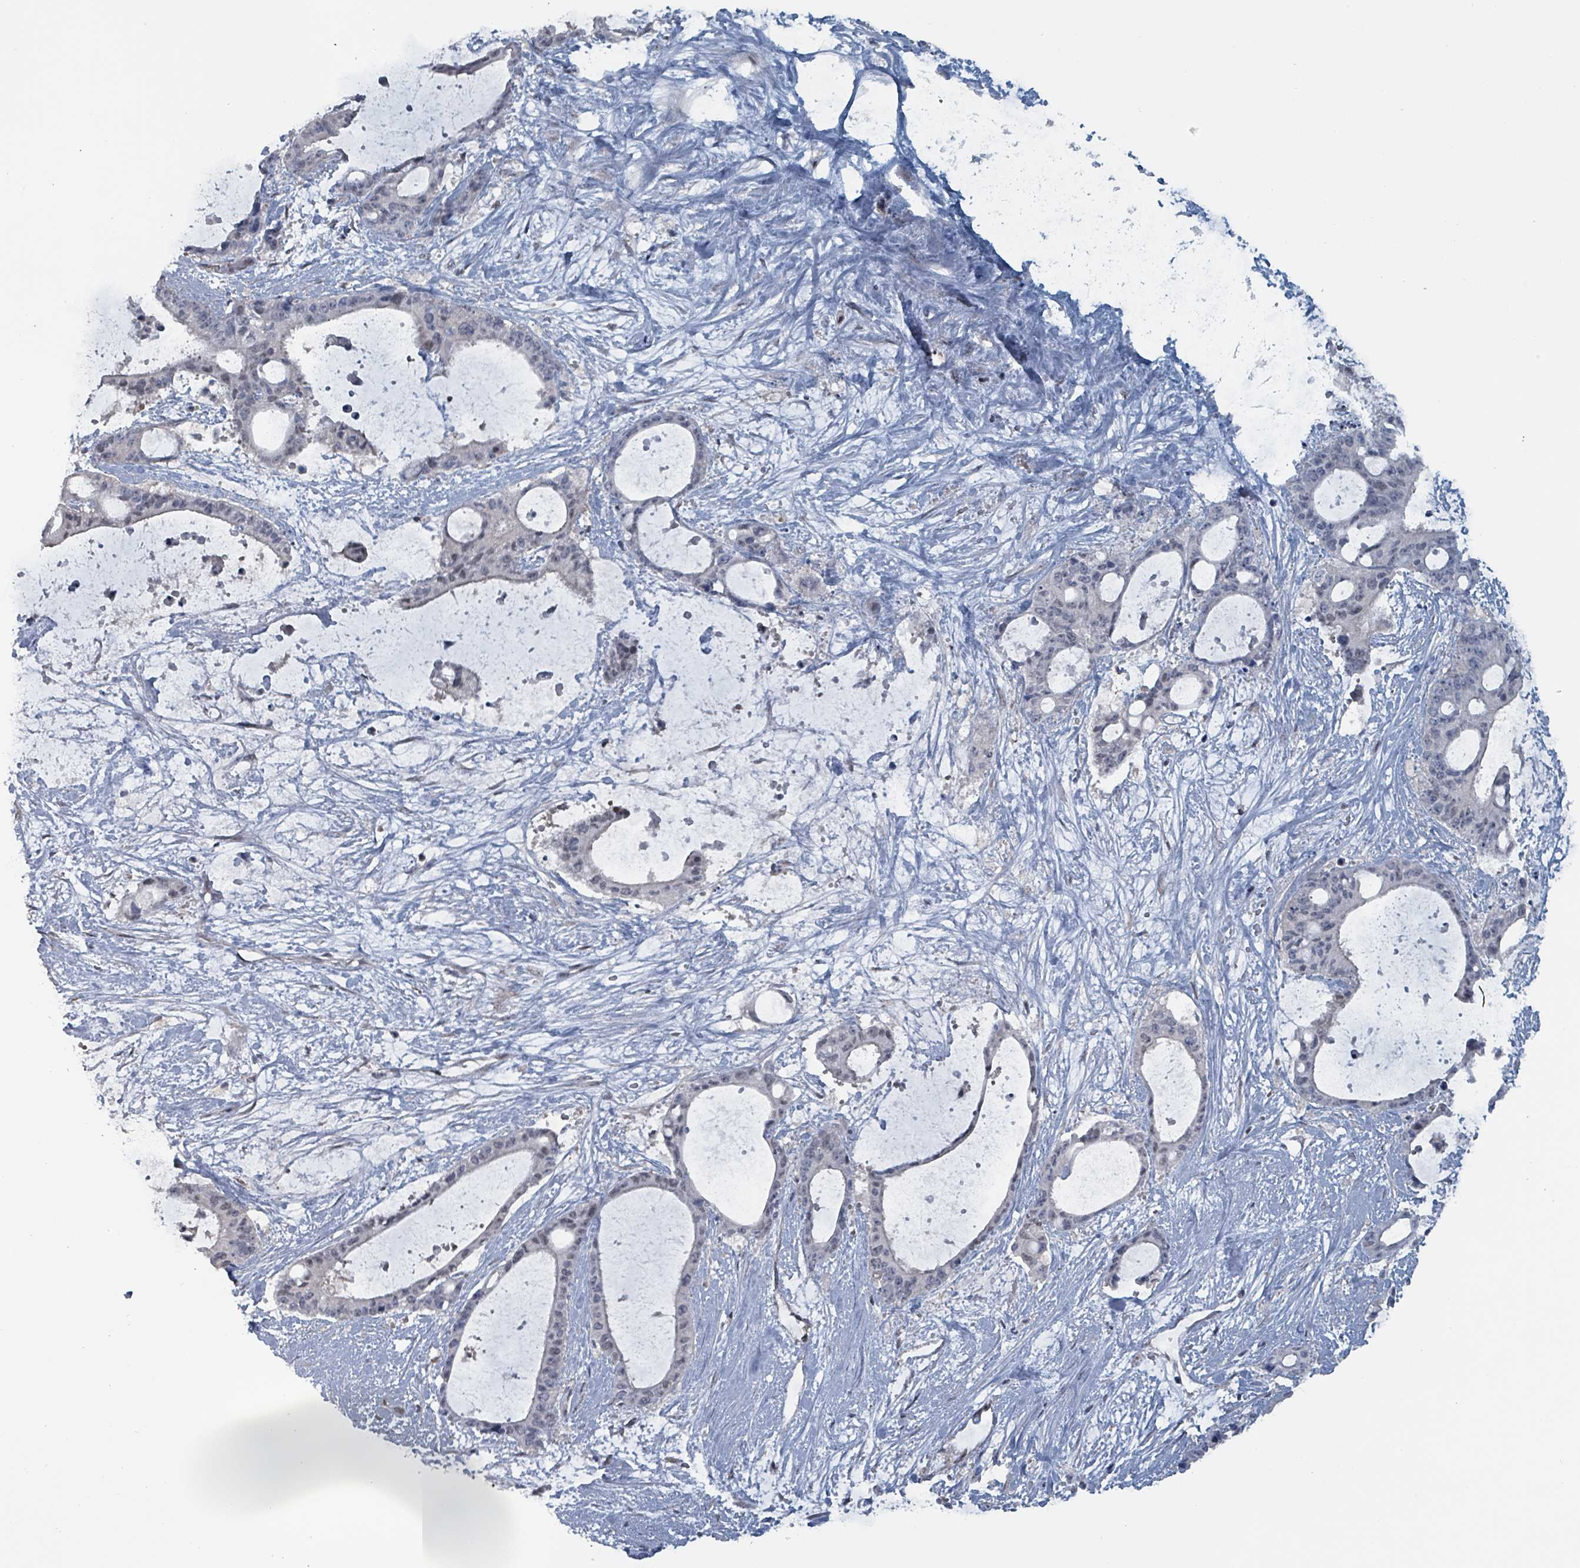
{"staining": {"intensity": "negative", "quantity": "none", "location": "none"}, "tissue": "liver cancer", "cell_type": "Tumor cells", "image_type": "cancer", "snomed": [{"axis": "morphology", "description": "Normal tissue, NOS"}, {"axis": "morphology", "description": "Cholangiocarcinoma"}, {"axis": "topography", "description": "Liver"}, {"axis": "topography", "description": "Peripheral nerve tissue"}], "caption": "Immunohistochemical staining of human cholangiocarcinoma (liver) displays no significant positivity in tumor cells.", "gene": "BIVM", "patient": {"sex": "female", "age": 73}}